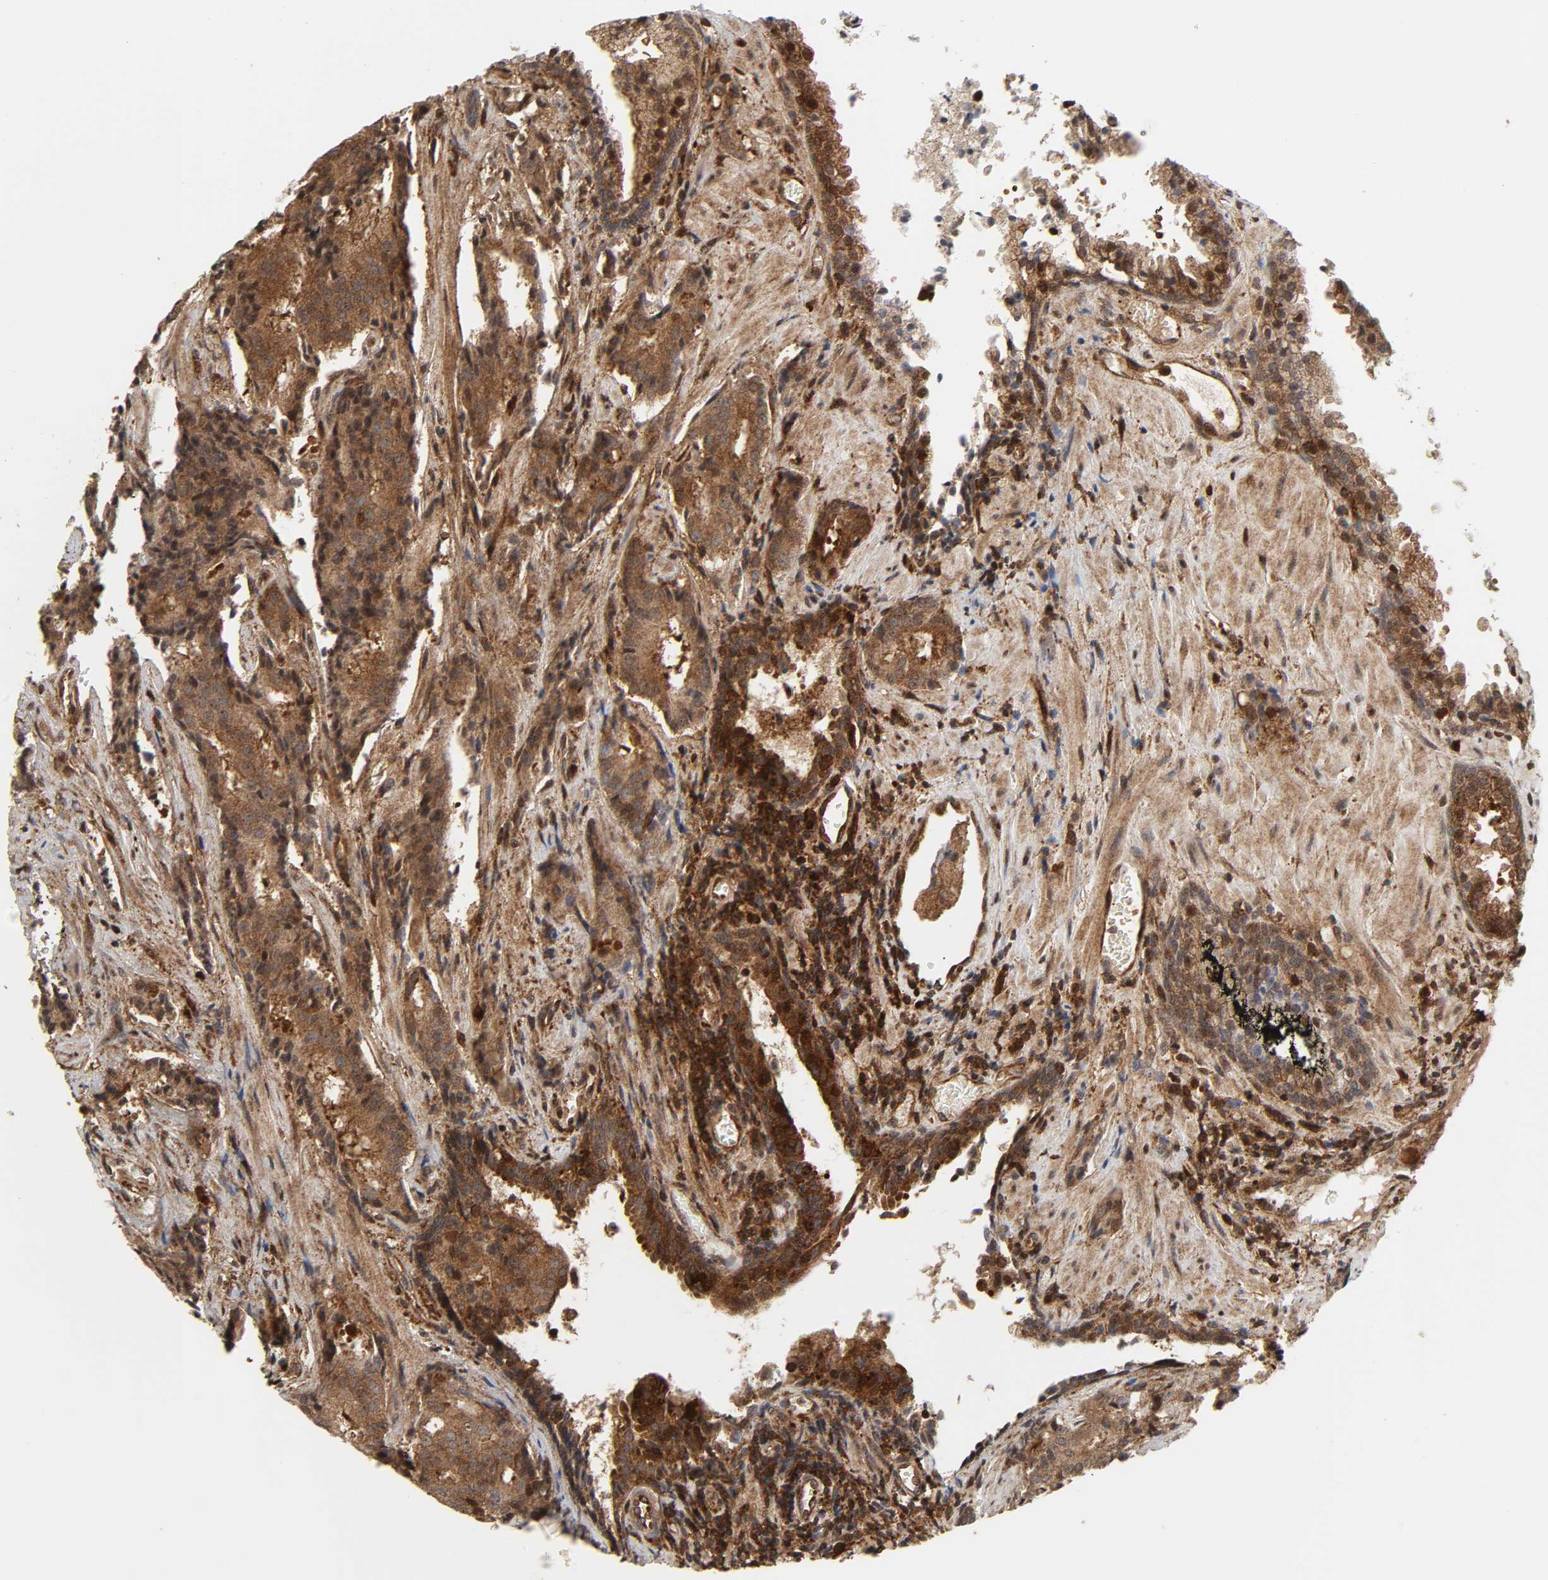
{"staining": {"intensity": "moderate", "quantity": ">75%", "location": "cytoplasmic/membranous"}, "tissue": "prostate cancer", "cell_type": "Tumor cells", "image_type": "cancer", "snomed": [{"axis": "morphology", "description": "Adenocarcinoma, High grade"}, {"axis": "topography", "description": "Prostate"}], "caption": "Brown immunohistochemical staining in human prostate adenocarcinoma (high-grade) displays moderate cytoplasmic/membranous positivity in about >75% of tumor cells.", "gene": "MAPK1", "patient": {"sex": "male", "age": 58}}